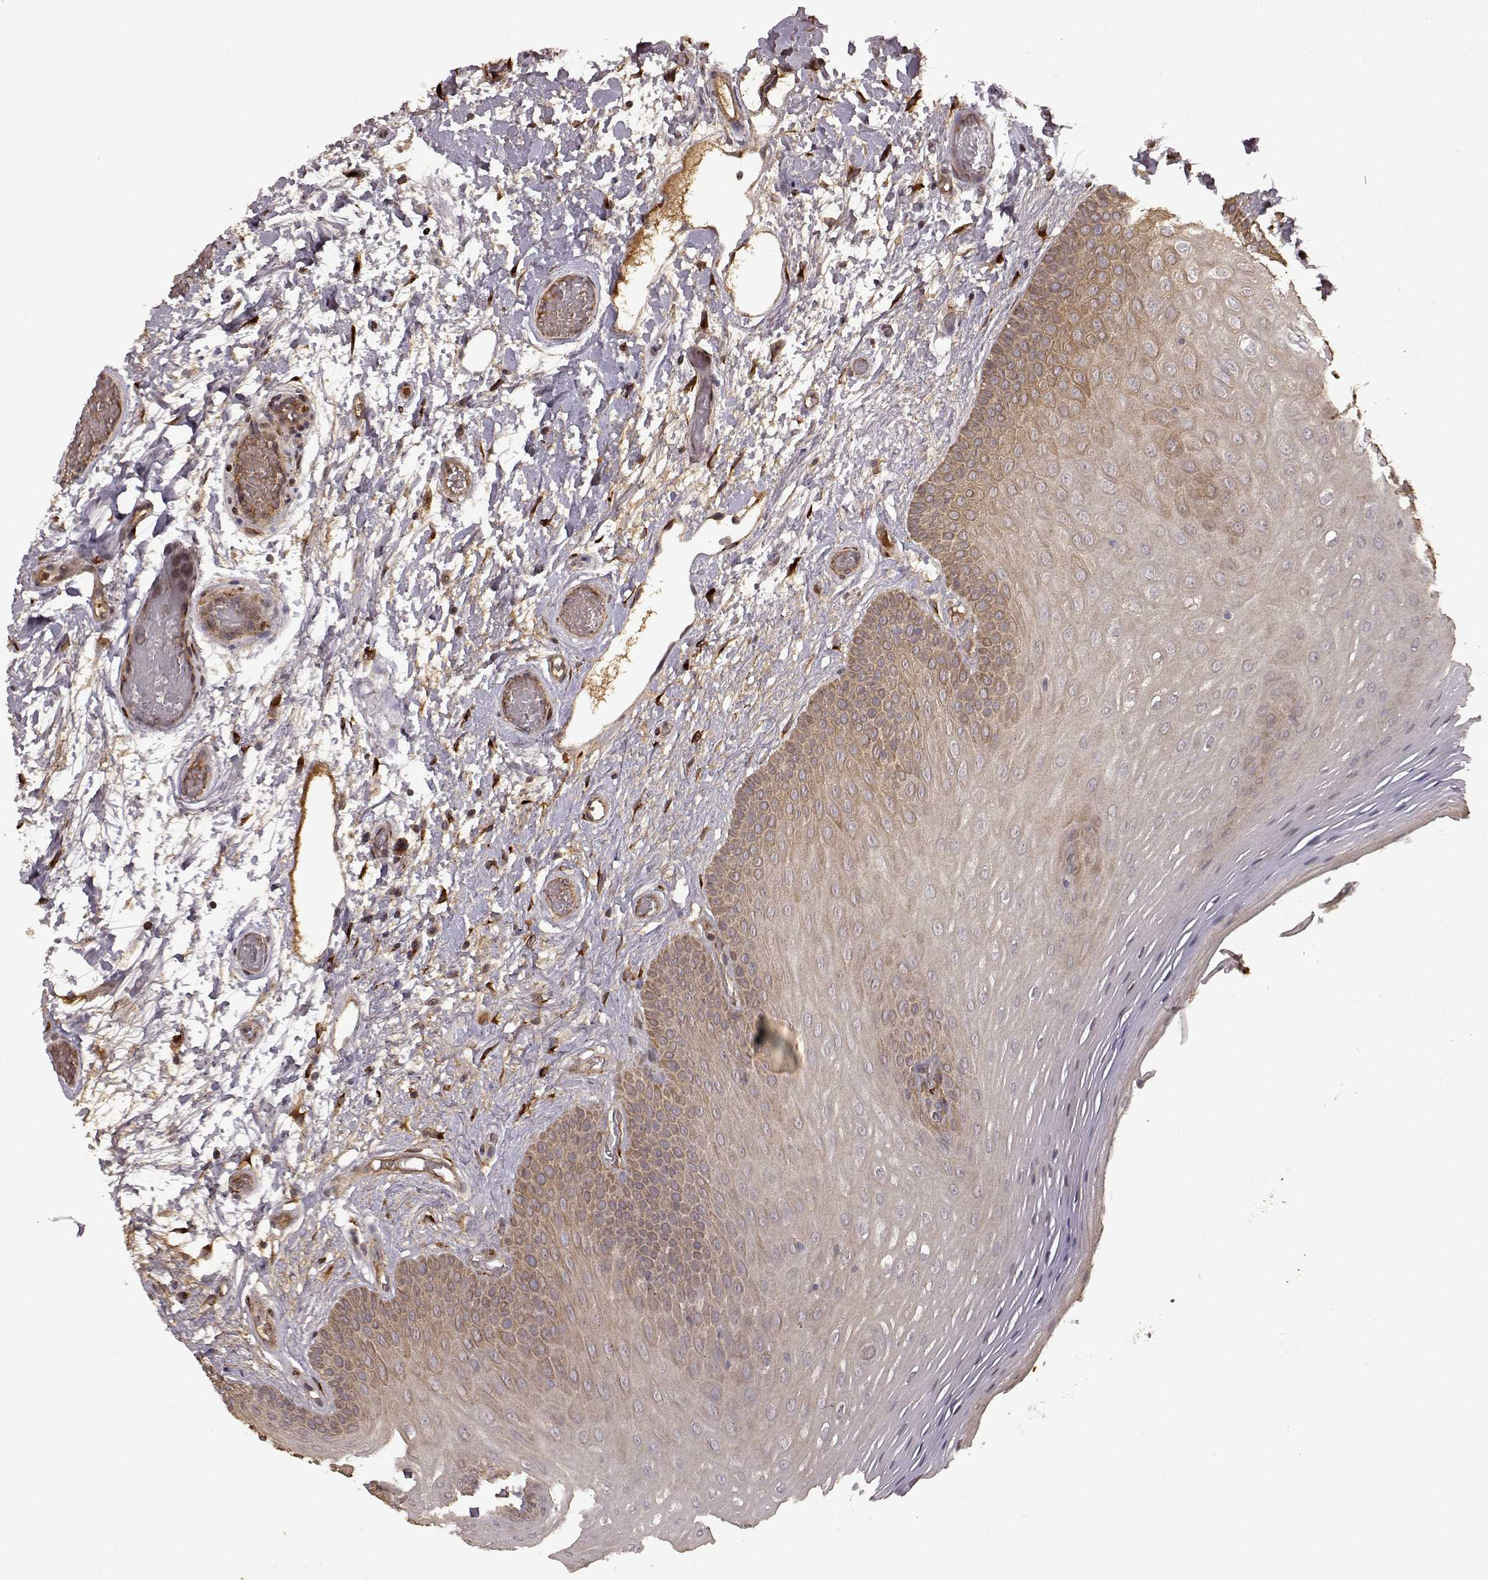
{"staining": {"intensity": "moderate", "quantity": "<25%", "location": "cytoplasmic/membranous"}, "tissue": "oral mucosa", "cell_type": "Squamous epithelial cells", "image_type": "normal", "snomed": [{"axis": "morphology", "description": "Normal tissue, NOS"}, {"axis": "morphology", "description": "Squamous cell carcinoma, NOS"}, {"axis": "topography", "description": "Oral tissue"}, {"axis": "topography", "description": "Head-Neck"}], "caption": "Normal oral mucosa reveals moderate cytoplasmic/membranous positivity in about <25% of squamous epithelial cells.", "gene": "FSTL1", "patient": {"sex": "male", "age": 78}}